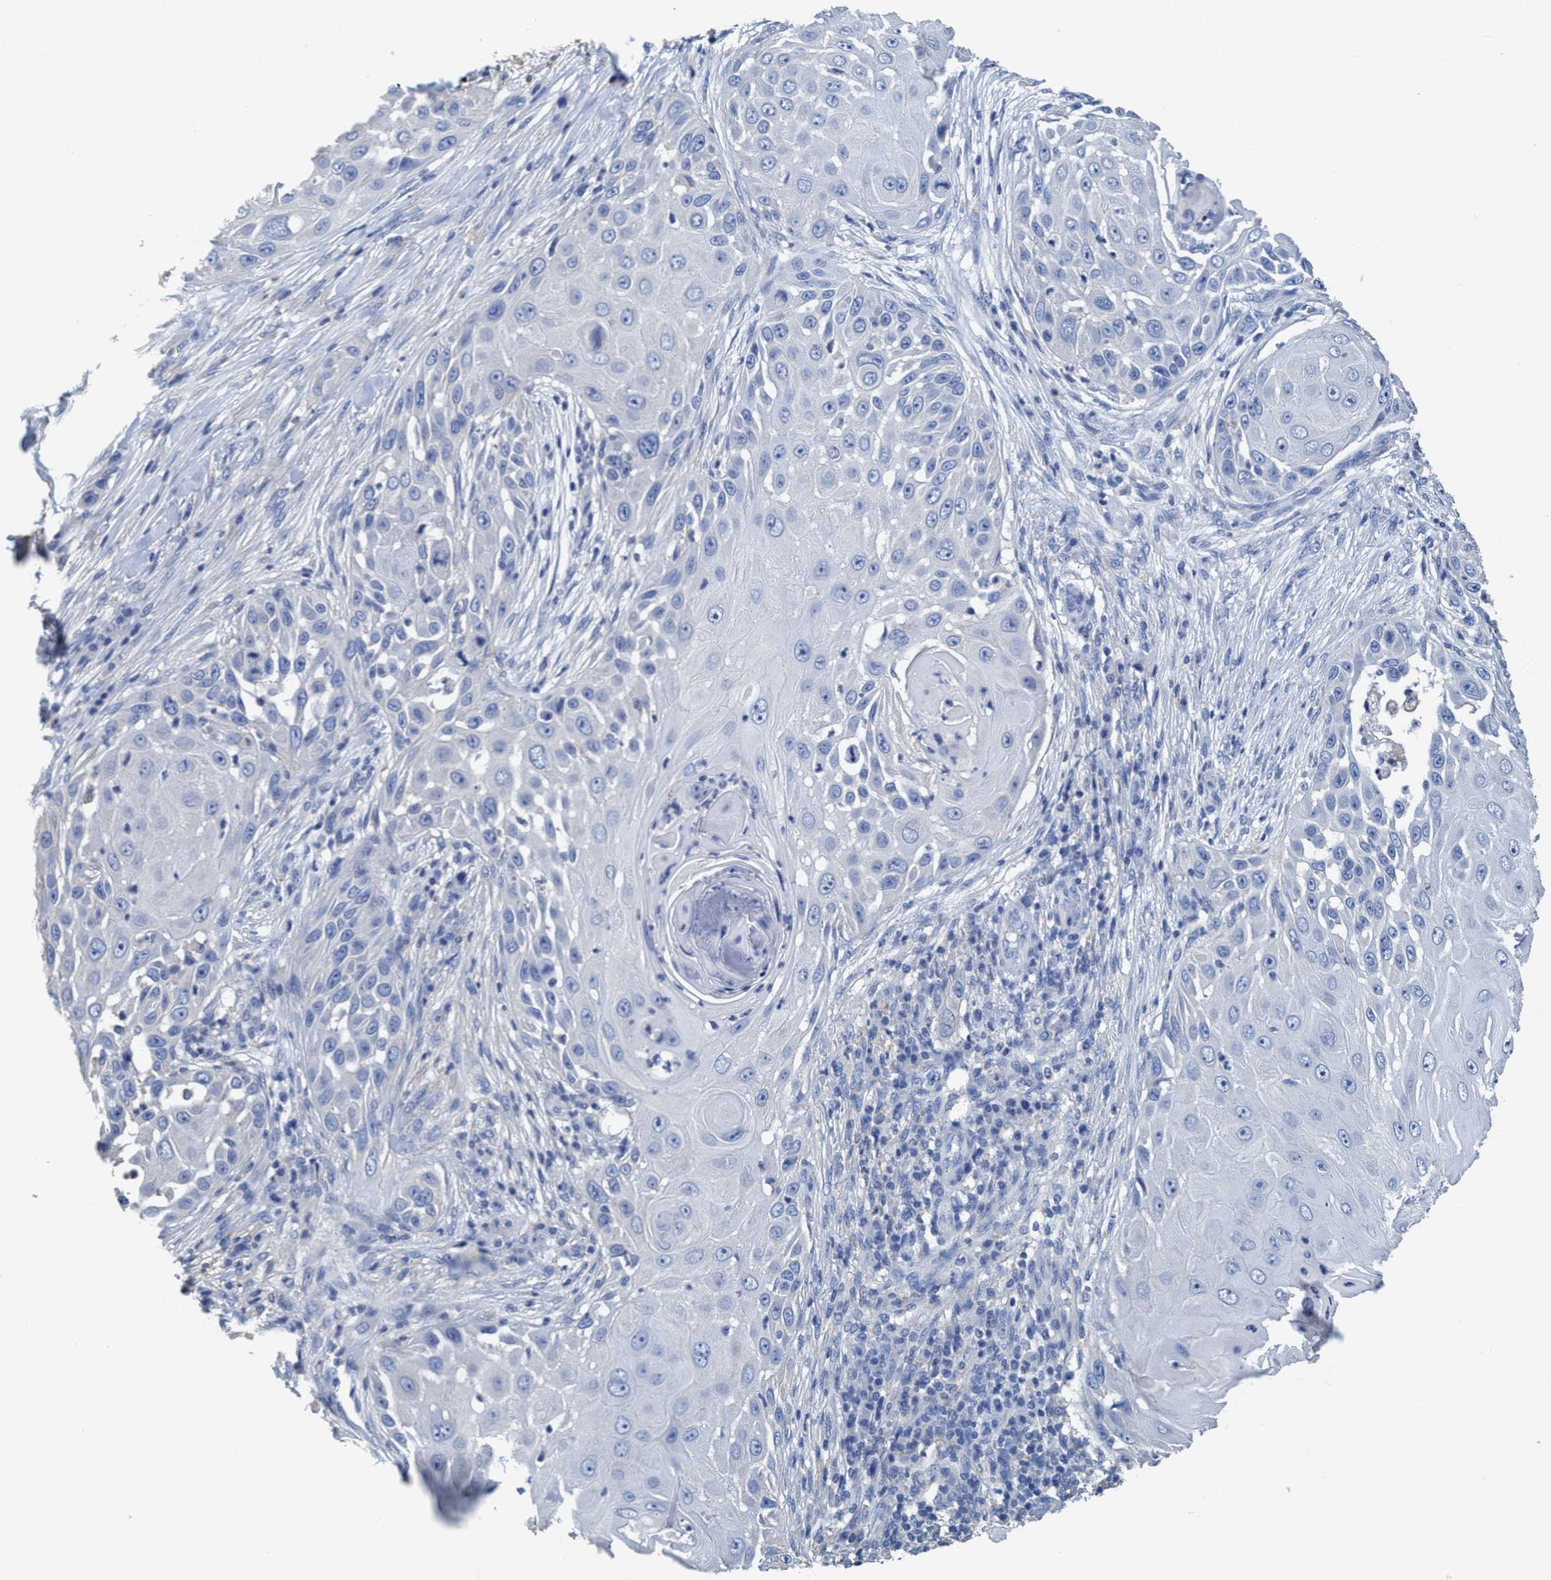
{"staining": {"intensity": "negative", "quantity": "none", "location": "none"}, "tissue": "skin cancer", "cell_type": "Tumor cells", "image_type": "cancer", "snomed": [{"axis": "morphology", "description": "Squamous cell carcinoma, NOS"}, {"axis": "topography", "description": "Skin"}], "caption": "The IHC micrograph has no significant staining in tumor cells of skin squamous cell carcinoma tissue.", "gene": "DNAI1", "patient": {"sex": "female", "age": 44}}